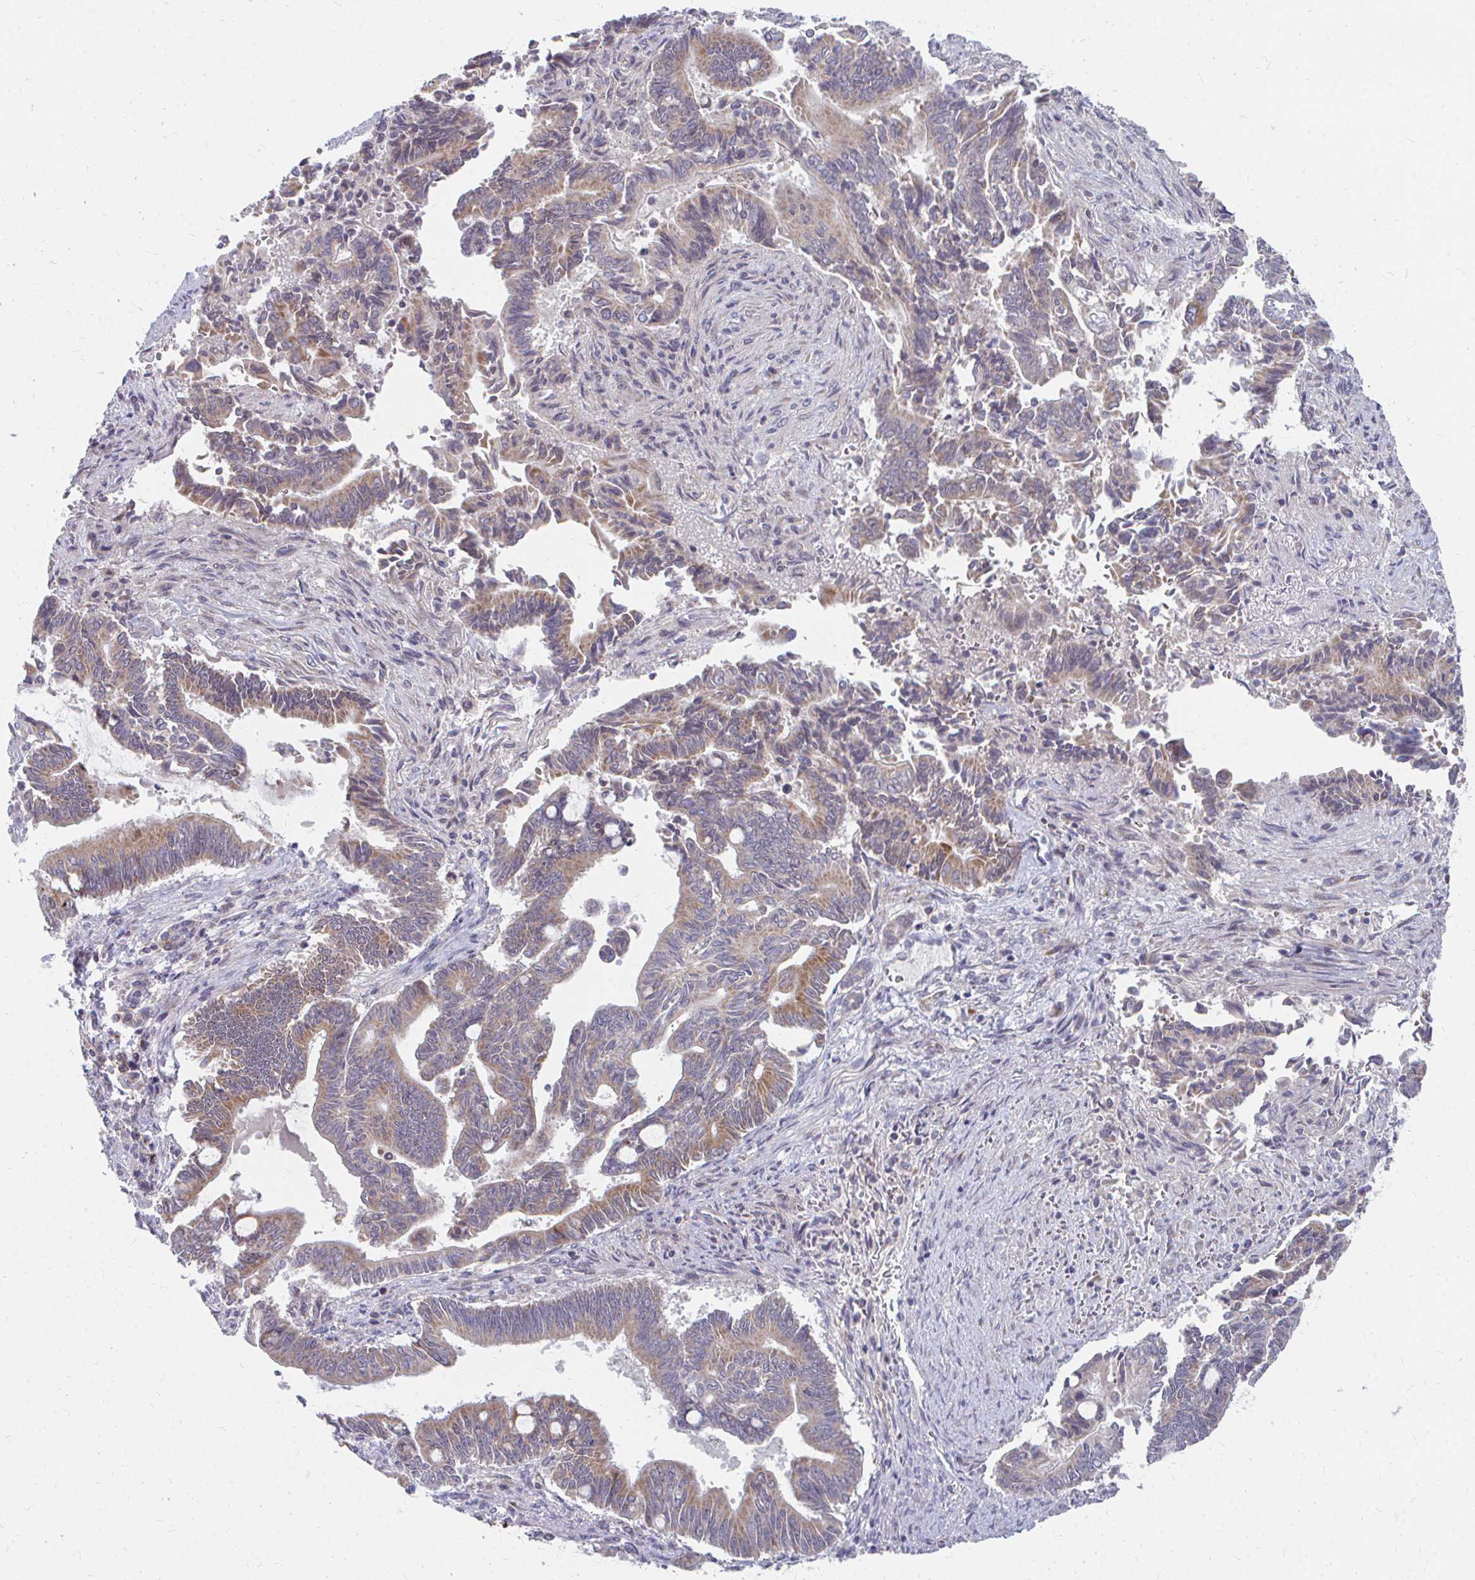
{"staining": {"intensity": "moderate", "quantity": "25%-75%", "location": "cytoplasmic/membranous"}, "tissue": "pancreatic cancer", "cell_type": "Tumor cells", "image_type": "cancer", "snomed": [{"axis": "morphology", "description": "Adenocarcinoma, NOS"}, {"axis": "topography", "description": "Pancreas"}], "caption": "Adenocarcinoma (pancreatic) stained with a protein marker shows moderate staining in tumor cells.", "gene": "PEX3", "patient": {"sex": "male", "age": 68}}